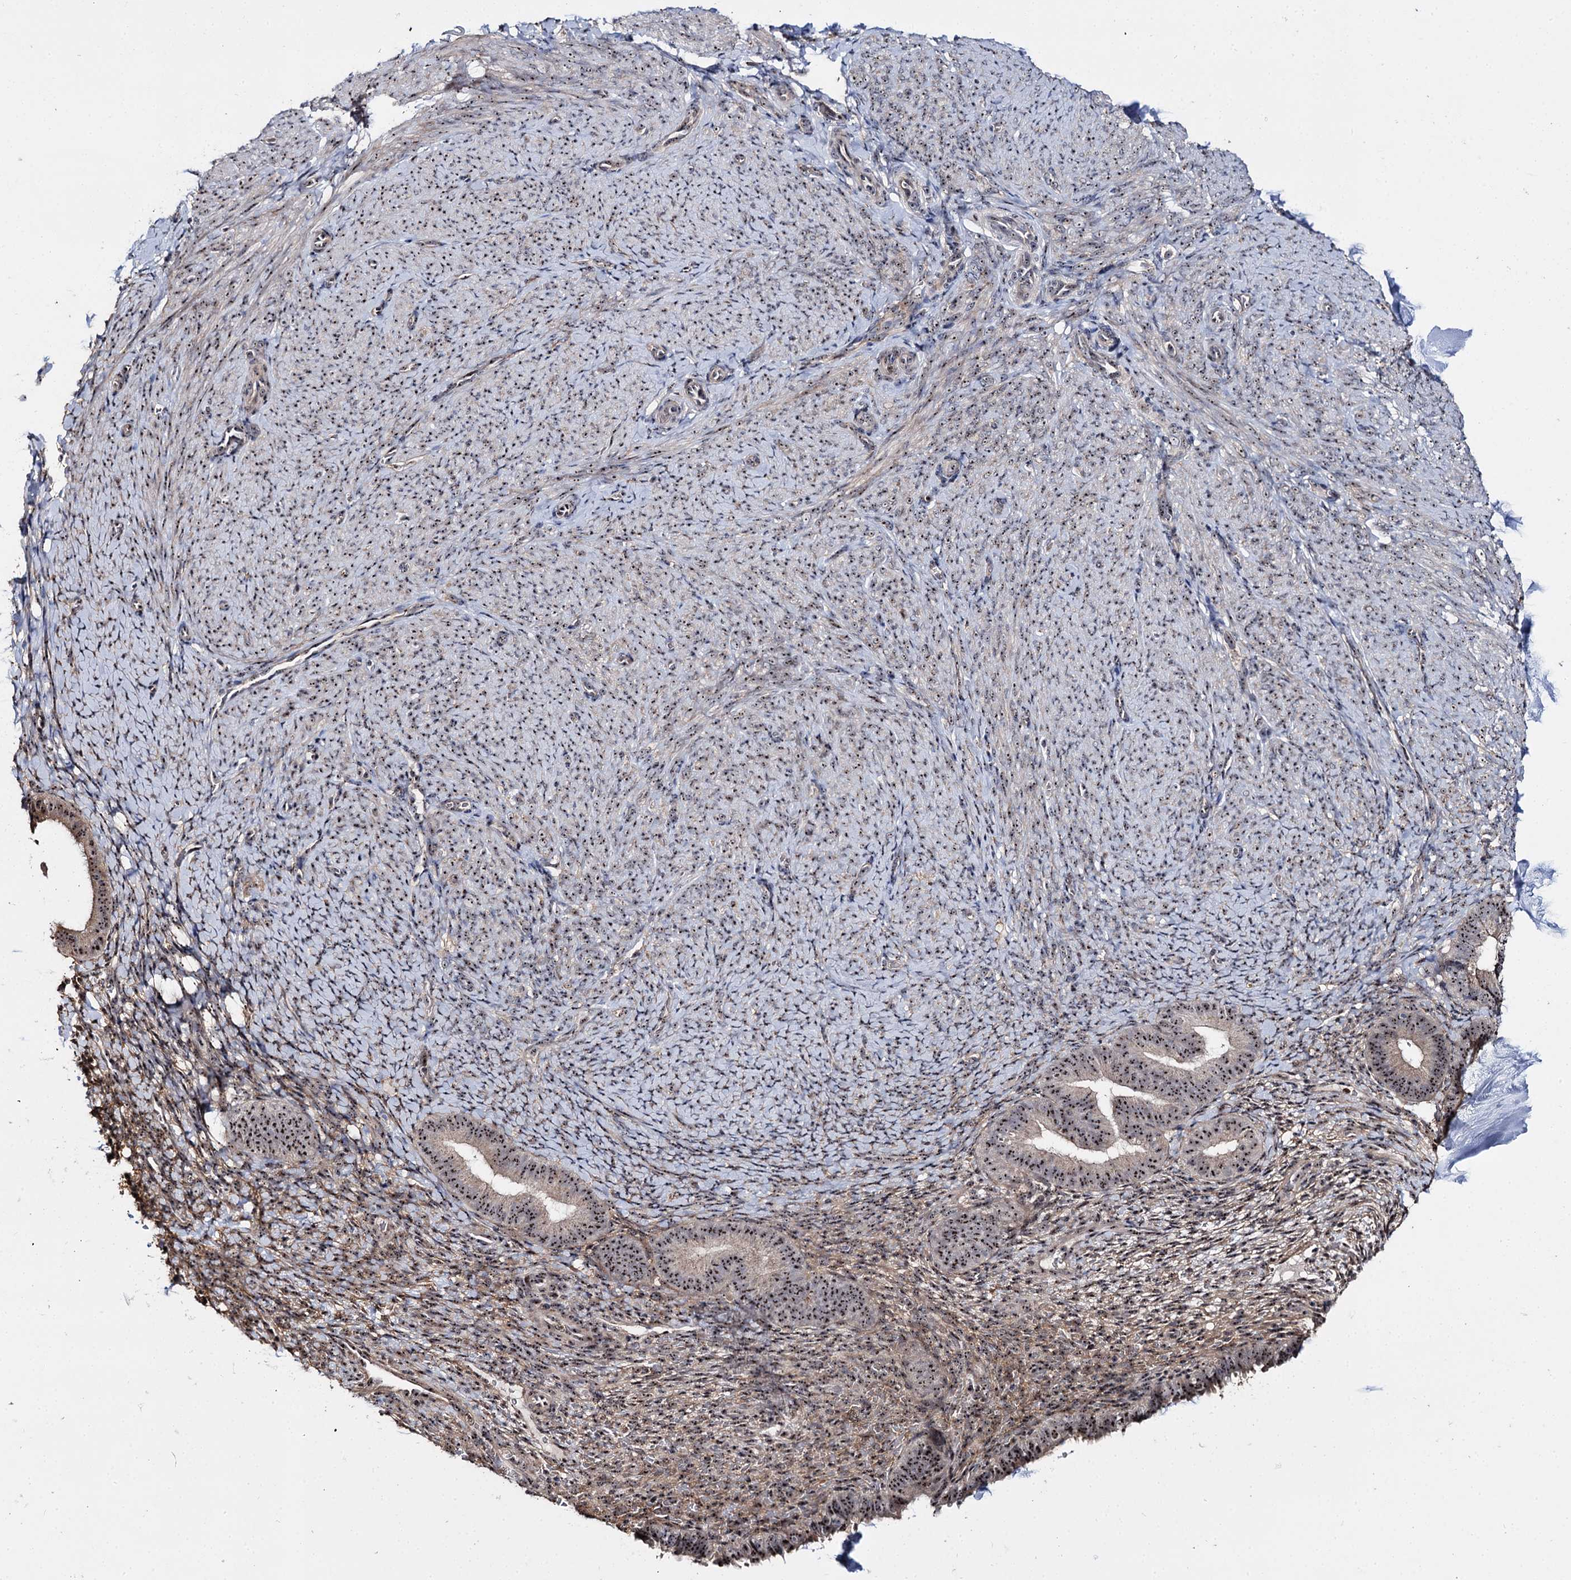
{"staining": {"intensity": "moderate", "quantity": "<25%", "location": "nuclear"}, "tissue": "endometrium", "cell_type": "Cells in endometrial stroma", "image_type": "normal", "snomed": [{"axis": "morphology", "description": "Normal tissue, NOS"}, {"axis": "topography", "description": "Endometrium"}], "caption": "IHC image of unremarkable endometrium stained for a protein (brown), which shows low levels of moderate nuclear staining in about <25% of cells in endometrial stroma.", "gene": "SUPT20H", "patient": {"sex": "female", "age": 65}}